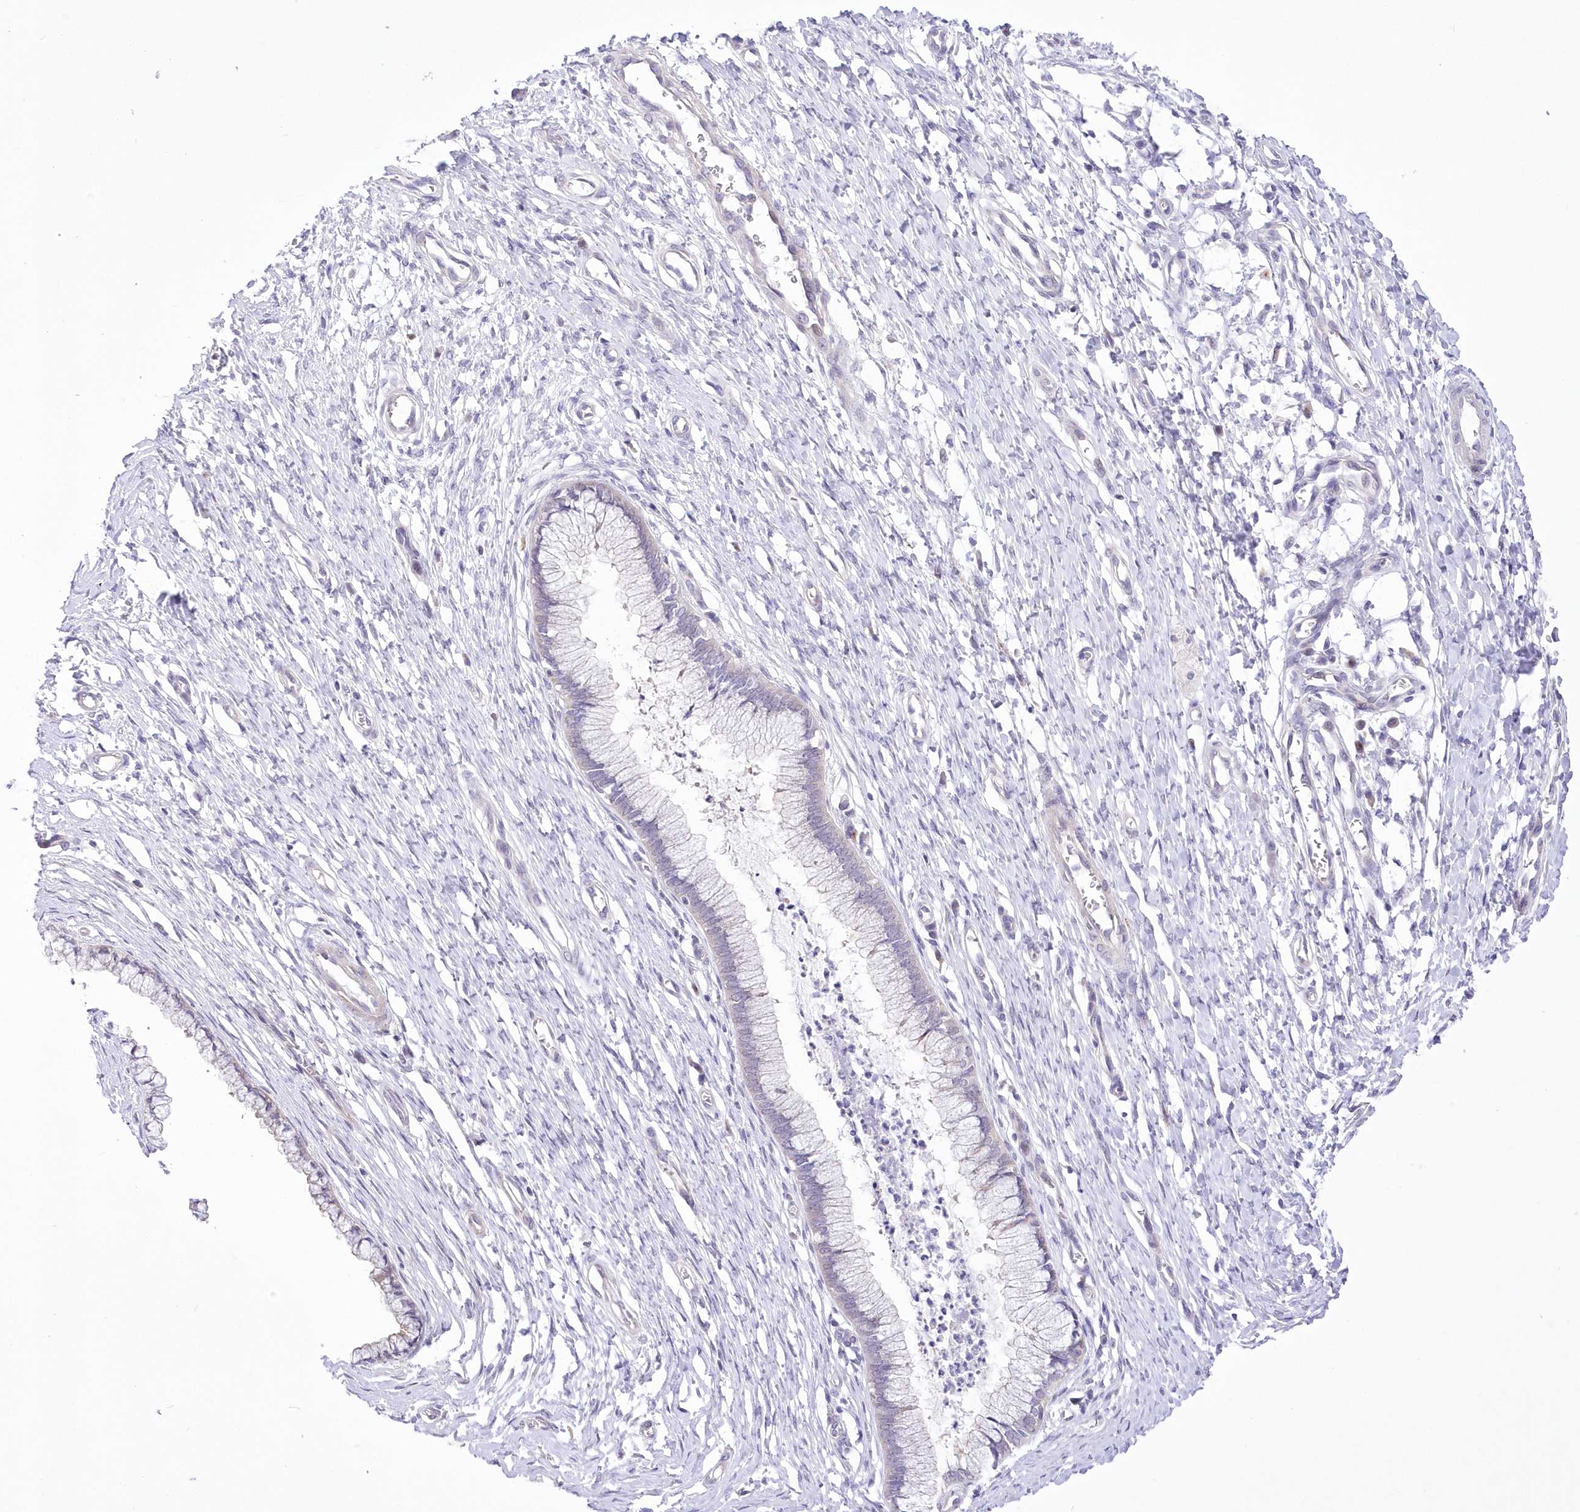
{"staining": {"intensity": "weak", "quantity": "<25%", "location": "cytoplasmic/membranous"}, "tissue": "cervix", "cell_type": "Glandular cells", "image_type": "normal", "snomed": [{"axis": "morphology", "description": "Normal tissue, NOS"}, {"axis": "topography", "description": "Cervix"}], "caption": "Immunohistochemistry of benign human cervix reveals no expression in glandular cells. (DAB immunohistochemistry (IHC) with hematoxylin counter stain).", "gene": "FAM241B", "patient": {"sex": "female", "age": 55}}